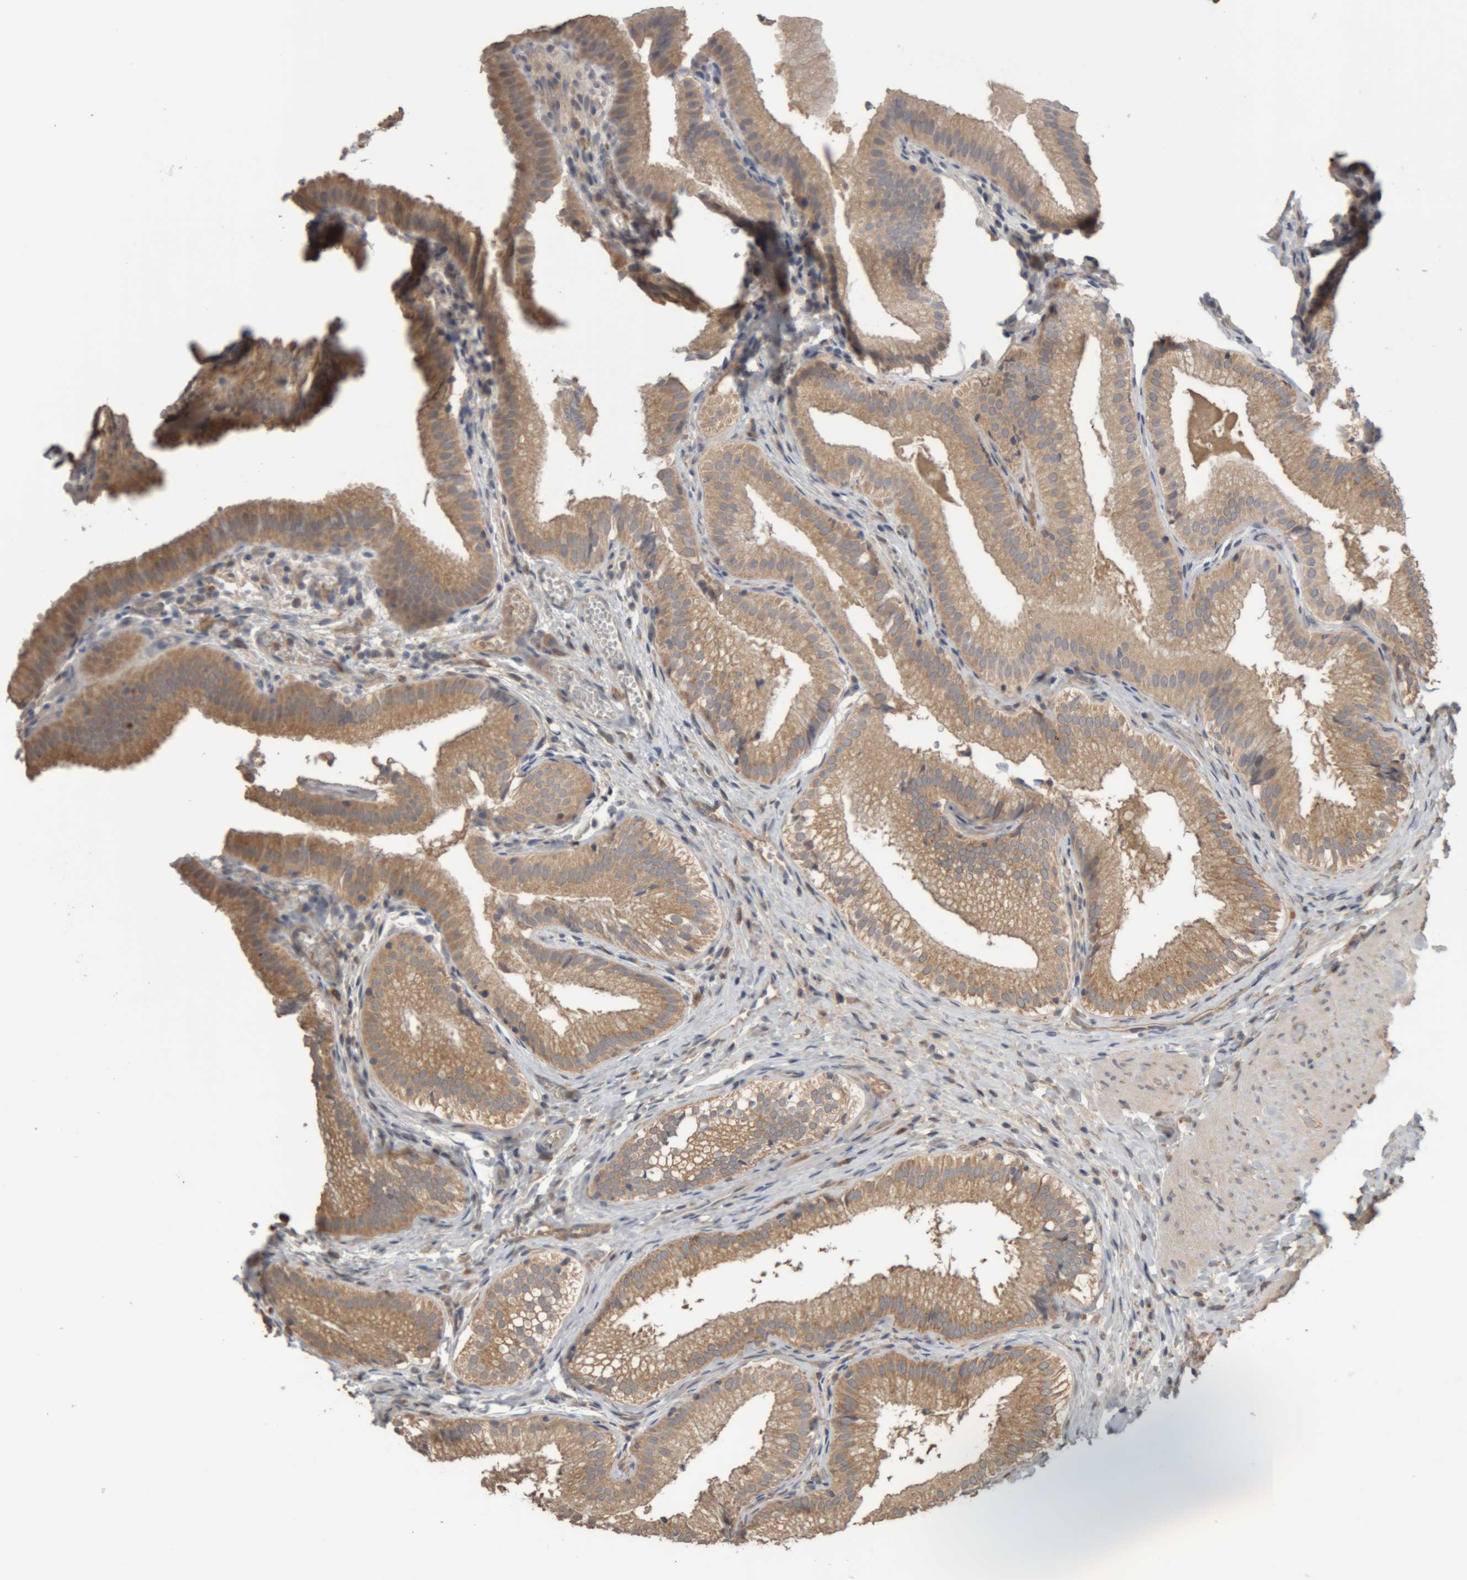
{"staining": {"intensity": "weak", "quantity": ">75%", "location": "cytoplasmic/membranous"}, "tissue": "gallbladder", "cell_type": "Glandular cells", "image_type": "normal", "snomed": [{"axis": "morphology", "description": "Normal tissue, NOS"}, {"axis": "topography", "description": "Gallbladder"}], "caption": "DAB immunohistochemical staining of unremarkable human gallbladder reveals weak cytoplasmic/membranous protein positivity in about >75% of glandular cells. Nuclei are stained in blue.", "gene": "TMED7", "patient": {"sex": "female", "age": 30}}